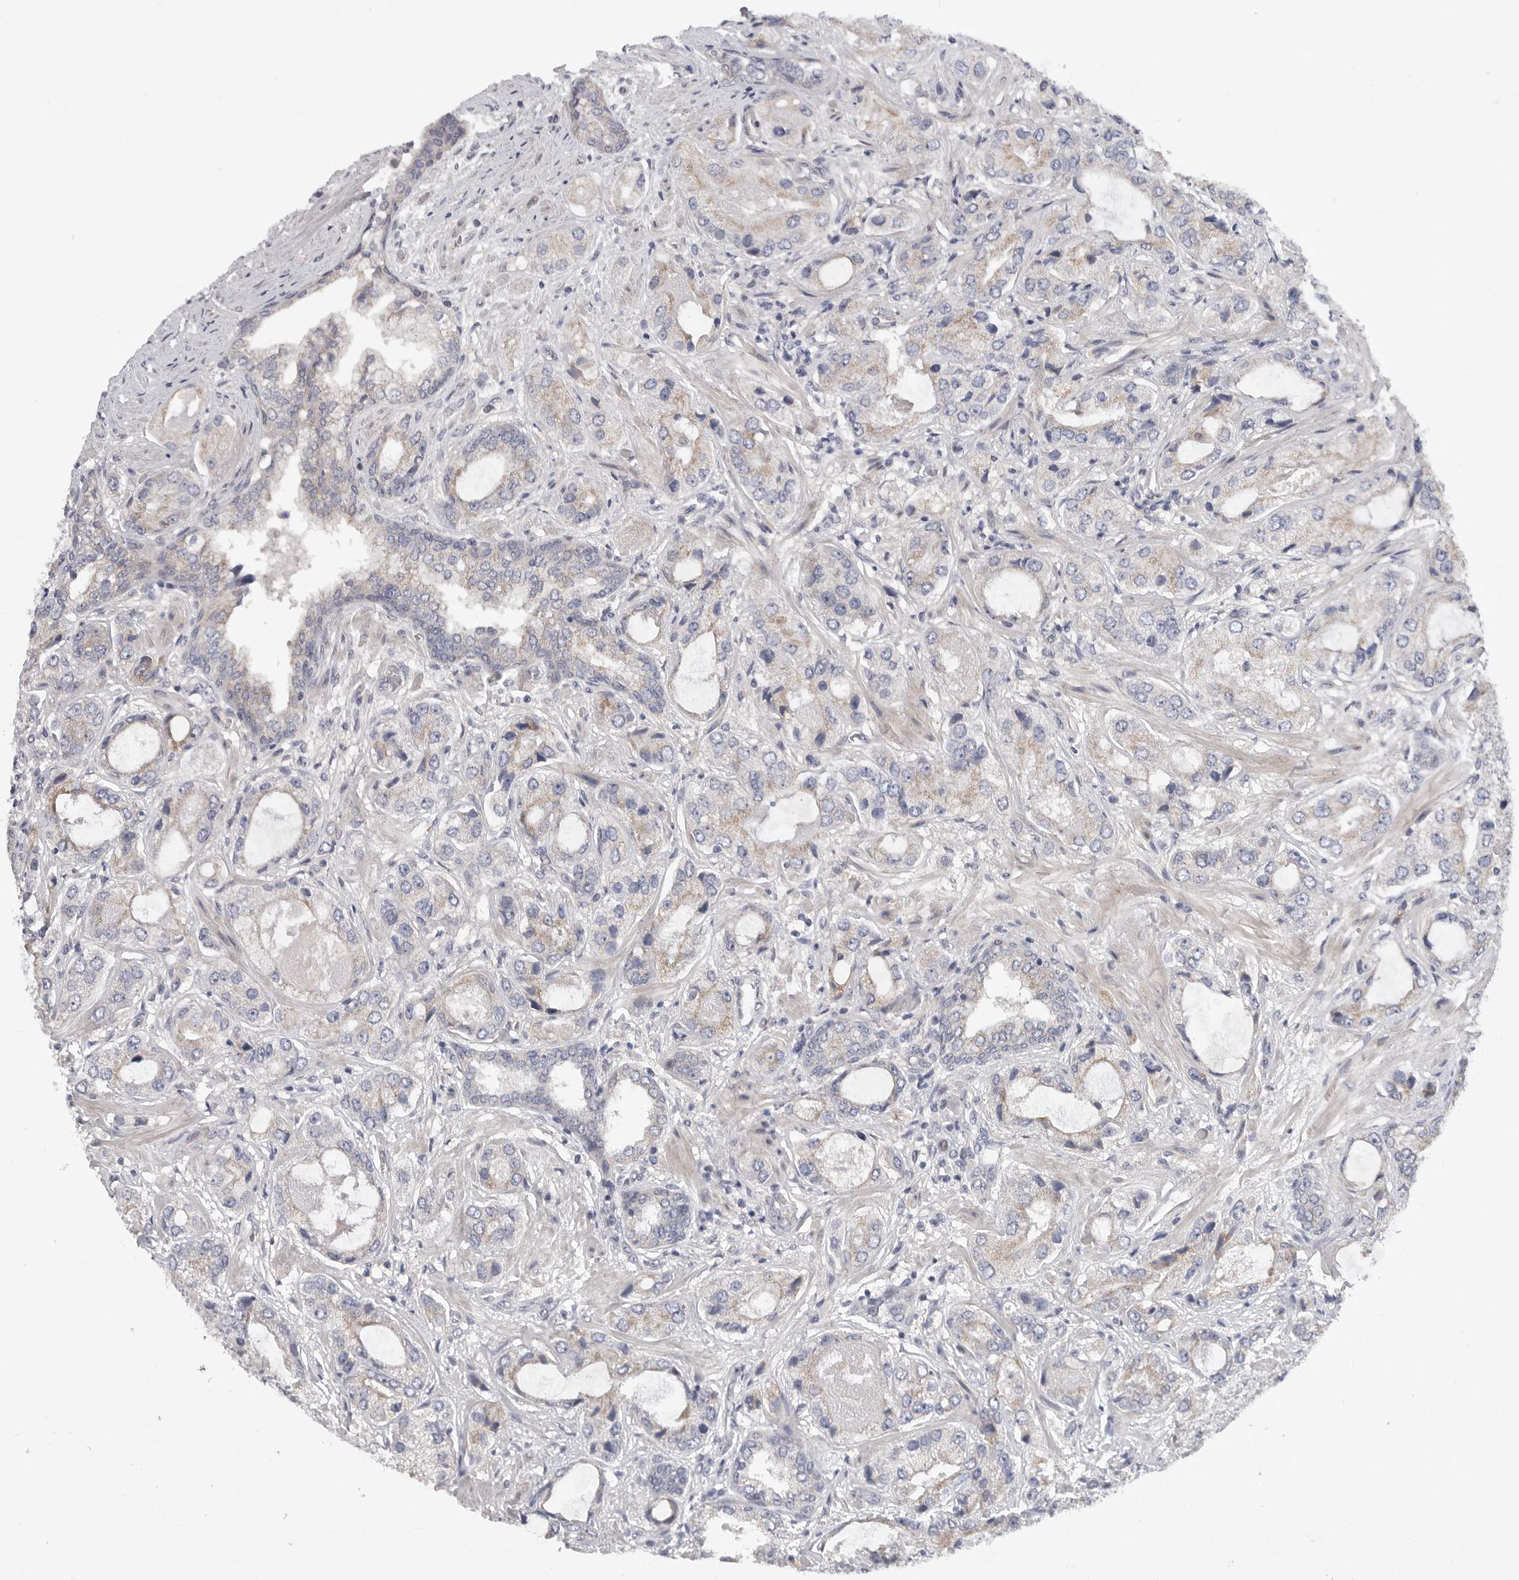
{"staining": {"intensity": "weak", "quantity": "<25%", "location": "cytoplasmic/membranous"}, "tissue": "prostate cancer", "cell_type": "Tumor cells", "image_type": "cancer", "snomed": [{"axis": "morphology", "description": "Normal tissue, NOS"}, {"axis": "morphology", "description": "Adenocarcinoma, High grade"}, {"axis": "topography", "description": "Prostate"}, {"axis": "topography", "description": "Peripheral nerve tissue"}], "caption": "High magnification brightfield microscopy of prostate cancer stained with DAB (3,3'-diaminobenzidine) (brown) and counterstained with hematoxylin (blue): tumor cells show no significant positivity. Brightfield microscopy of immunohistochemistry (IHC) stained with DAB (brown) and hematoxylin (blue), captured at high magnification.", "gene": "FBXO43", "patient": {"sex": "male", "age": 59}}